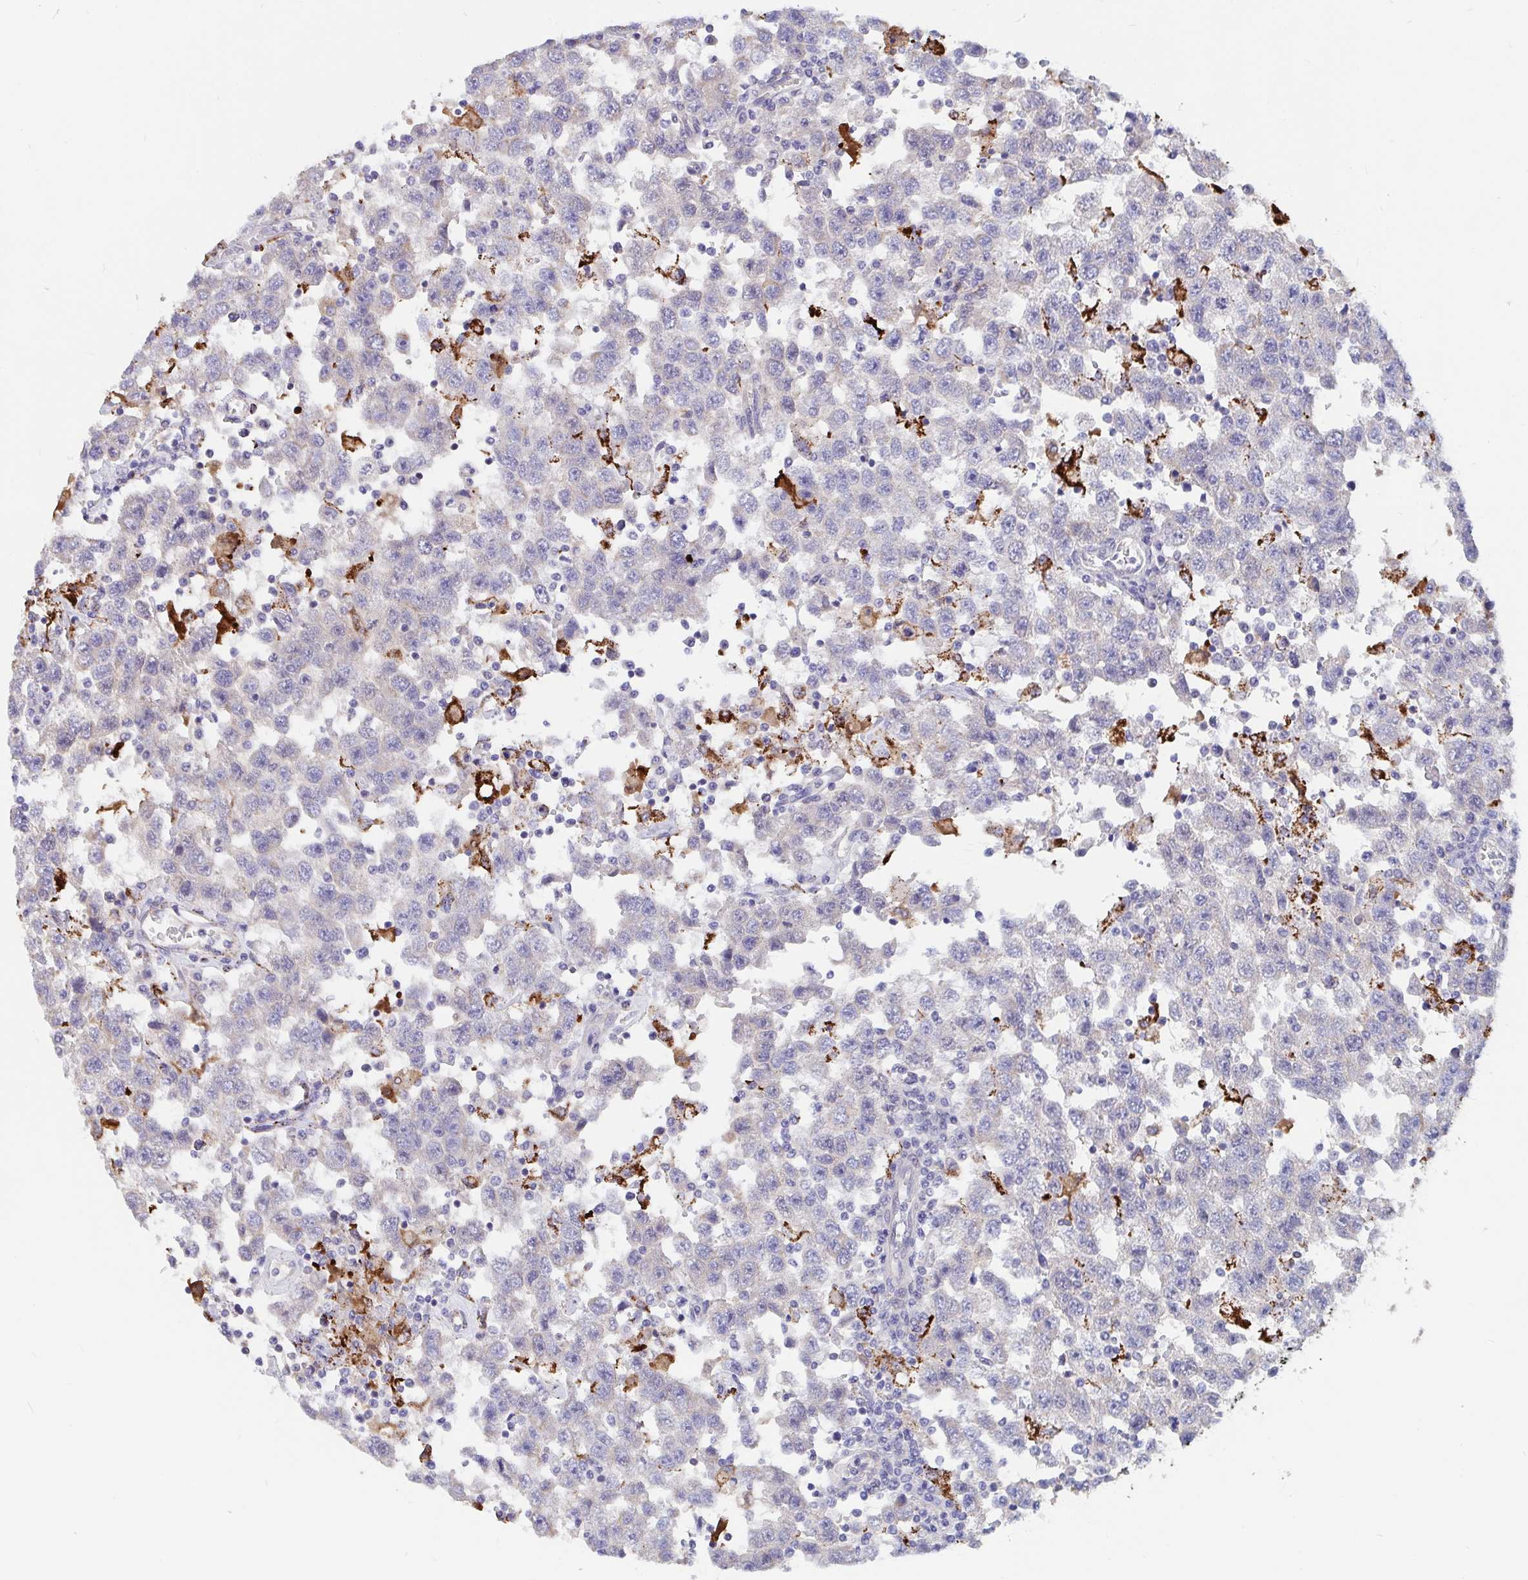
{"staining": {"intensity": "negative", "quantity": "none", "location": "none"}, "tissue": "testis cancer", "cell_type": "Tumor cells", "image_type": "cancer", "snomed": [{"axis": "morphology", "description": "Seminoma, NOS"}, {"axis": "topography", "description": "Testis"}], "caption": "High power microscopy image of an IHC image of seminoma (testis), revealing no significant positivity in tumor cells. (Immunohistochemistry (ihc), brightfield microscopy, high magnification).", "gene": "FAM156B", "patient": {"sex": "male", "age": 41}}